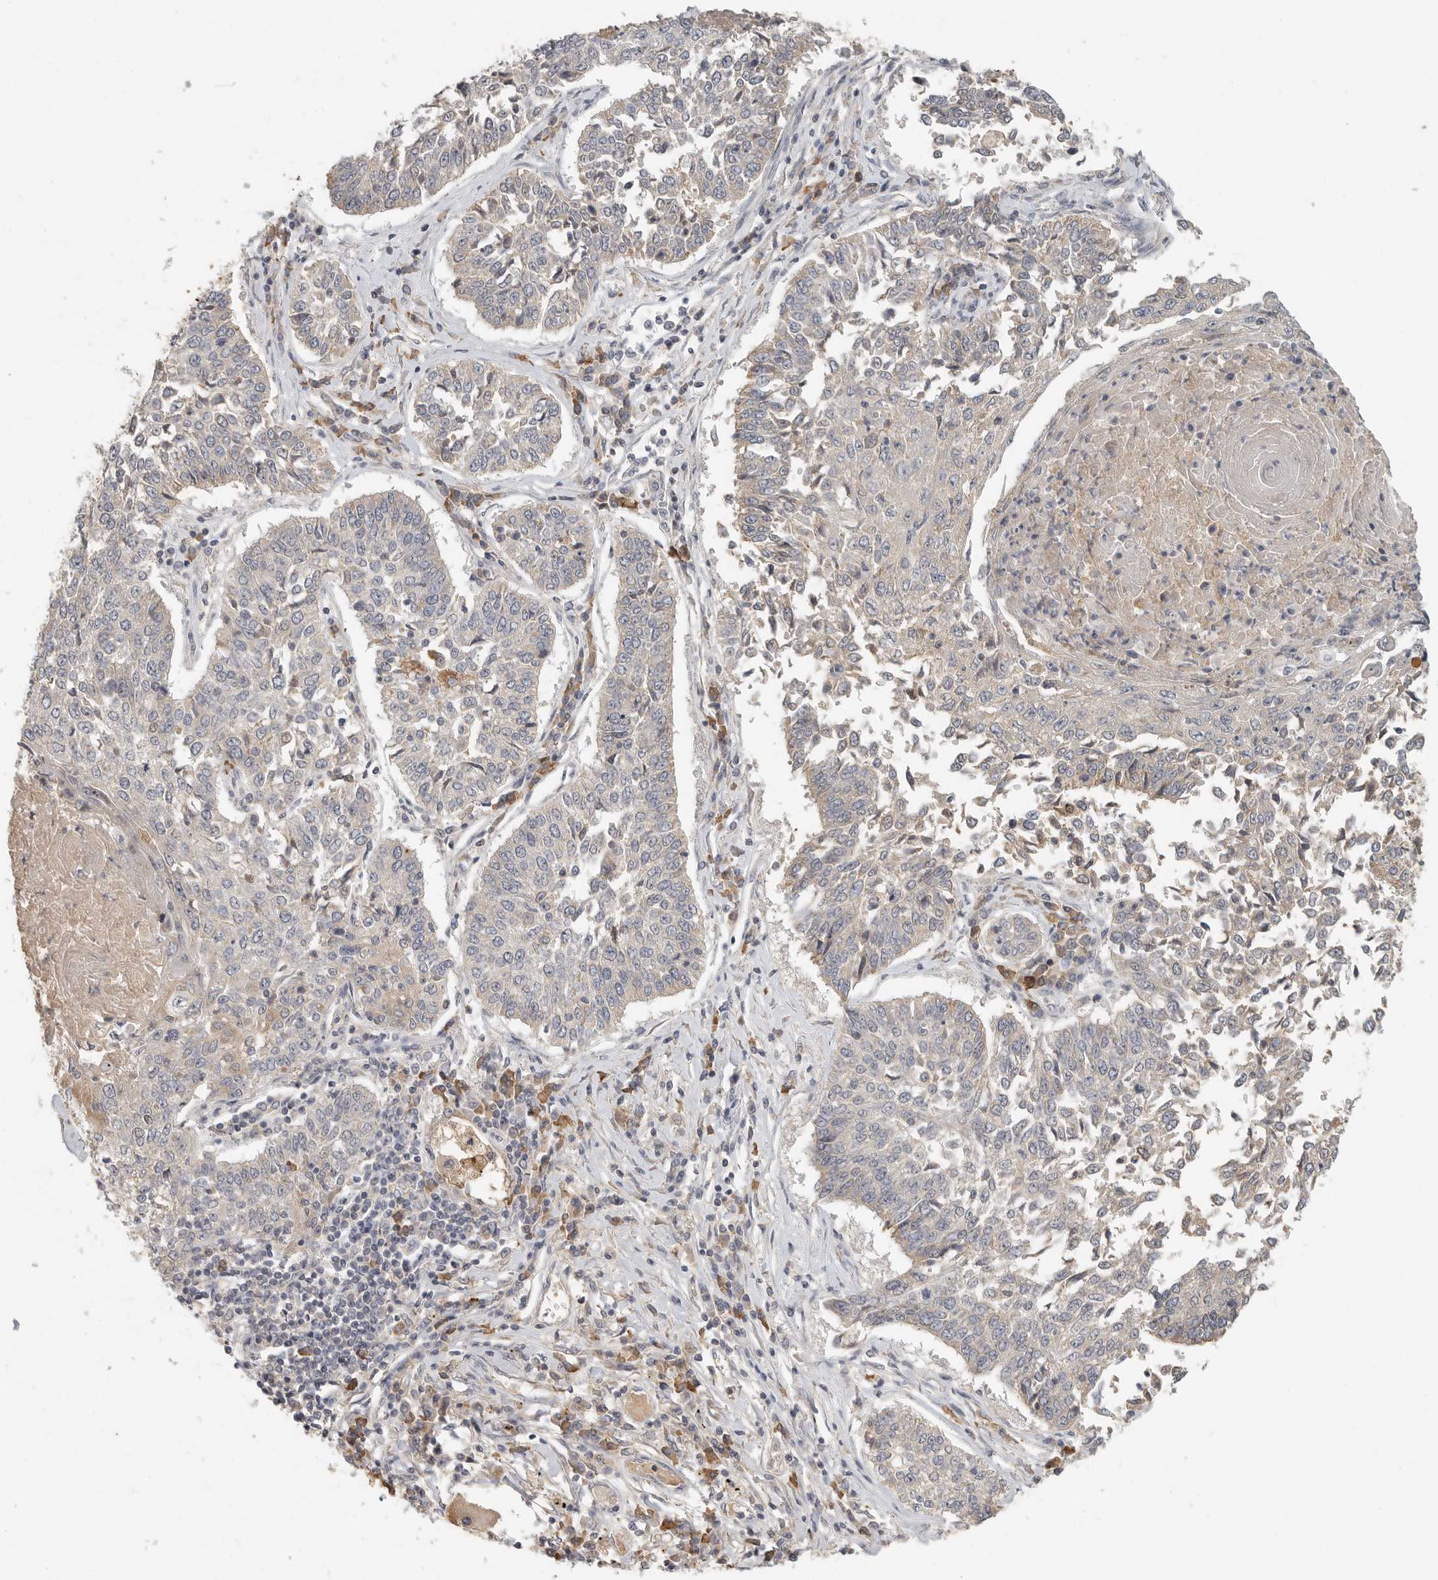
{"staining": {"intensity": "weak", "quantity": "25%-75%", "location": "cytoplasmic/membranous"}, "tissue": "lung cancer", "cell_type": "Tumor cells", "image_type": "cancer", "snomed": [{"axis": "morphology", "description": "Normal tissue, NOS"}, {"axis": "morphology", "description": "Squamous cell carcinoma, NOS"}, {"axis": "topography", "description": "Cartilage tissue"}, {"axis": "topography", "description": "Lung"}, {"axis": "topography", "description": "Peripheral nerve tissue"}], "caption": "Weak cytoplasmic/membranous expression is identified in approximately 25%-75% of tumor cells in lung cancer (squamous cell carcinoma).", "gene": "SLC25A36", "patient": {"sex": "female", "age": 49}}